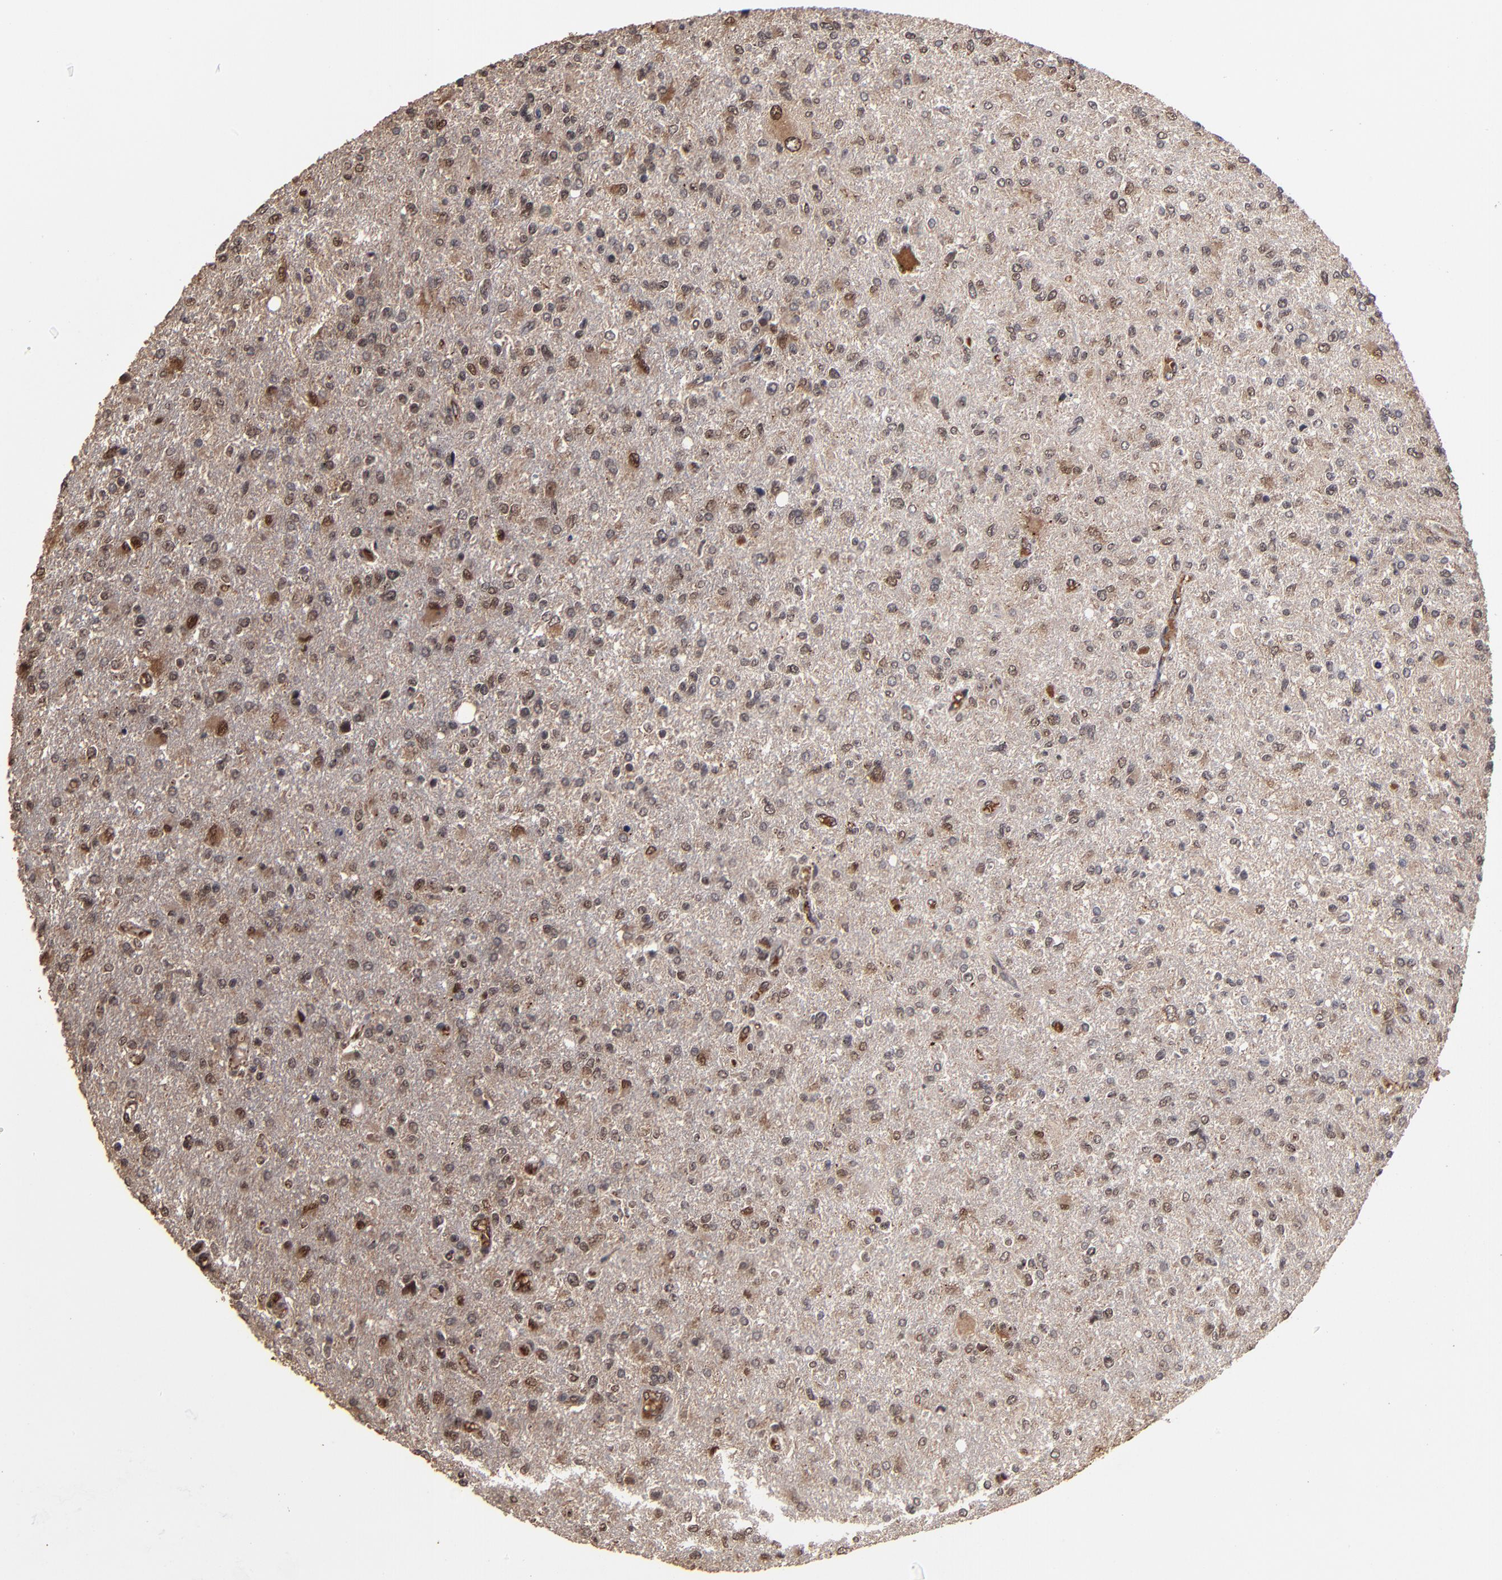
{"staining": {"intensity": "weak", "quantity": ">75%", "location": "cytoplasmic/membranous,nuclear"}, "tissue": "glioma", "cell_type": "Tumor cells", "image_type": "cancer", "snomed": [{"axis": "morphology", "description": "Glioma, malignant, High grade"}, {"axis": "topography", "description": "Cerebral cortex"}], "caption": "Immunohistochemical staining of glioma demonstrates low levels of weak cytoplasmic/membranous and nuclear protein expression in approximately >75% of tumor cells.", "gene": "NXF2B", "patient": {"sex": "male", "age": 76}}